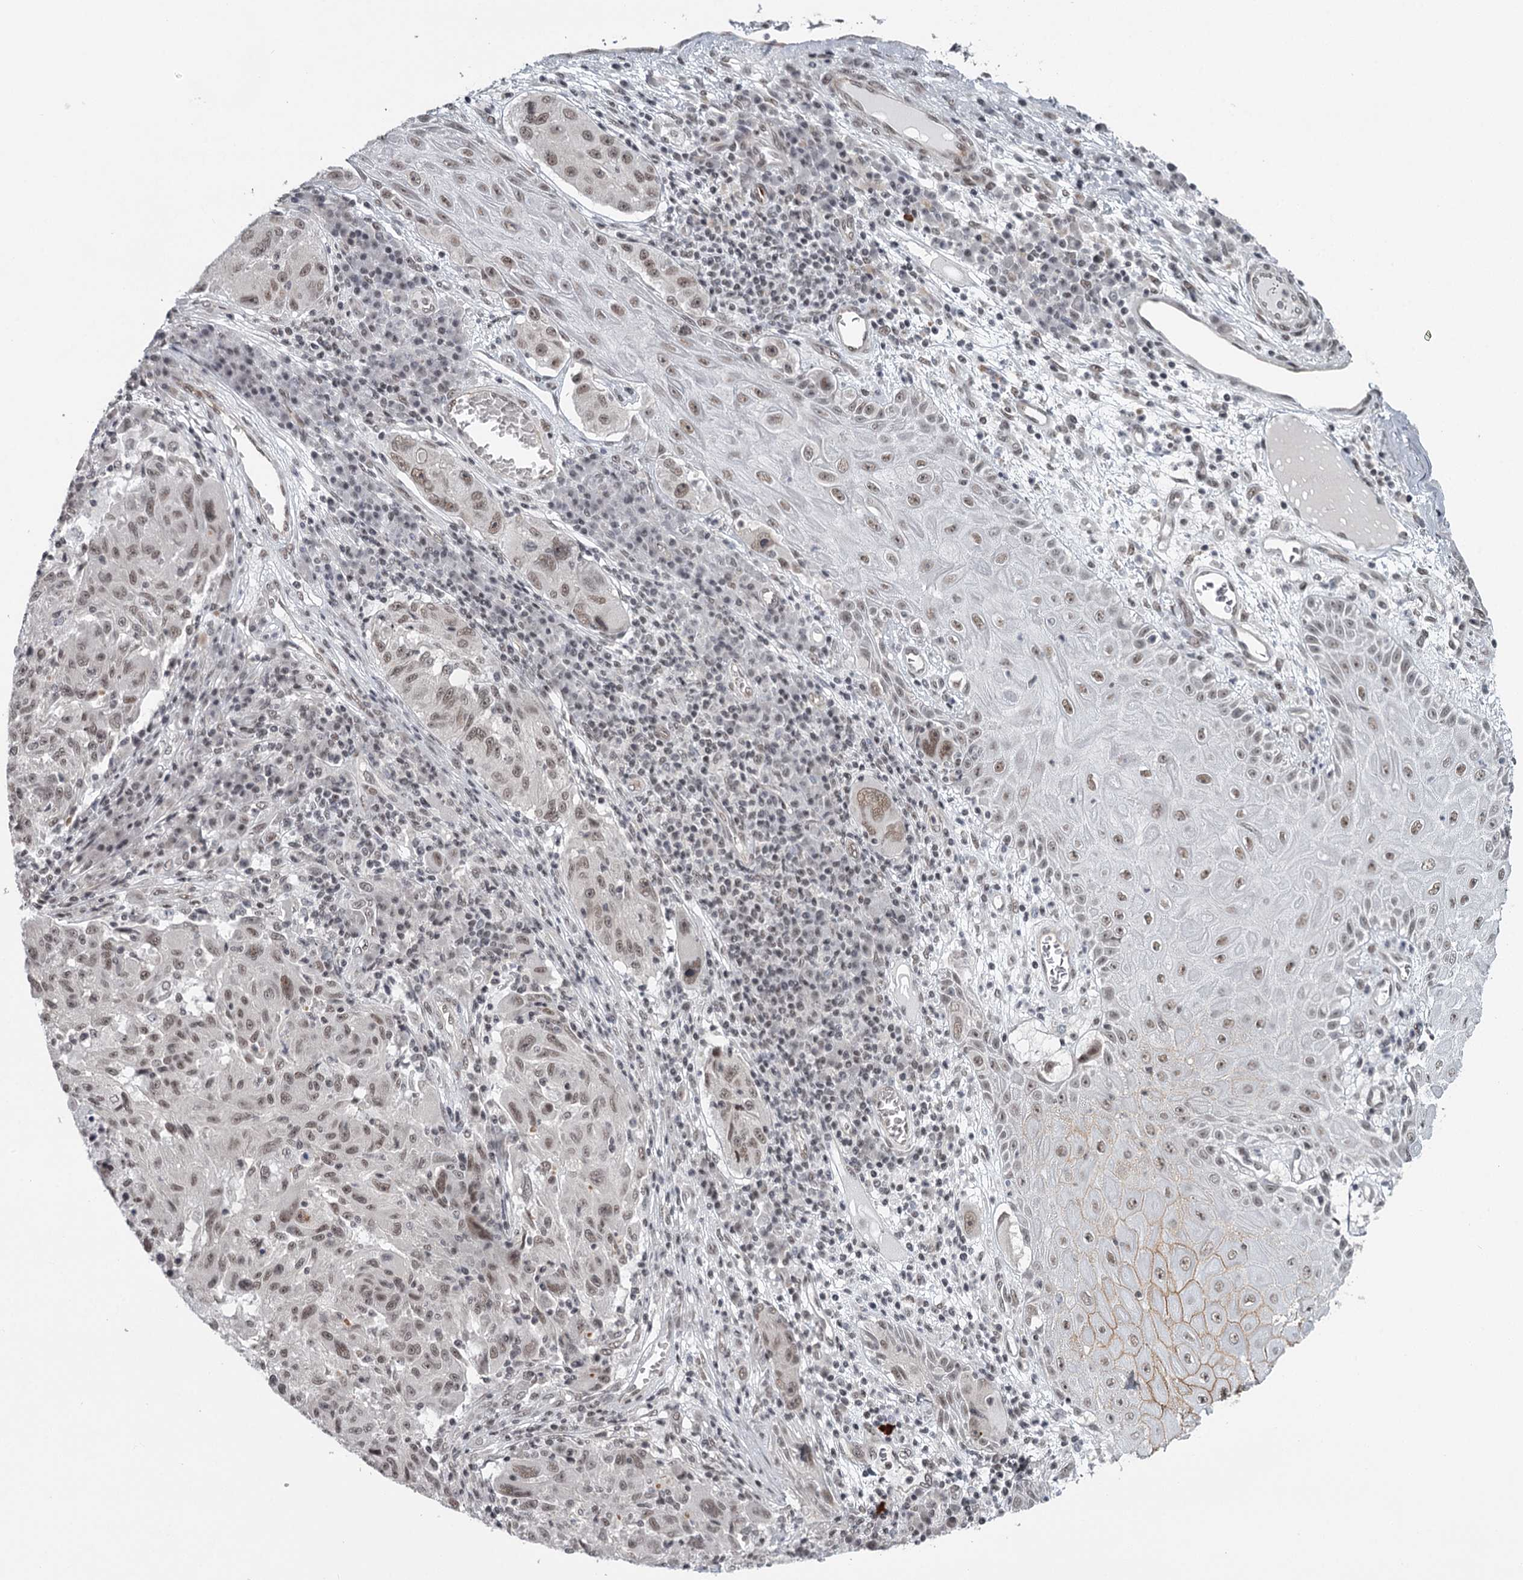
{"staining": {"intensity": "moderate", "quantity": ">75%", "location": "nuclear"}, "tissue": "melanoma", "cell_type": "Tumor cells", "image_type": "cancer", "snomed": [{"axis": "morphology", "description": "Malignant melanoma, NOS"}, {"axis": "topography", "description": "Skin"}], "caption": "About >75% of tumor cells in melanoma show moderate nuclear protein positivity as visualized by brown immunohistochemical staining.", "gene": "FAM13C", "patient": {"sex": "male", "age": 53}}